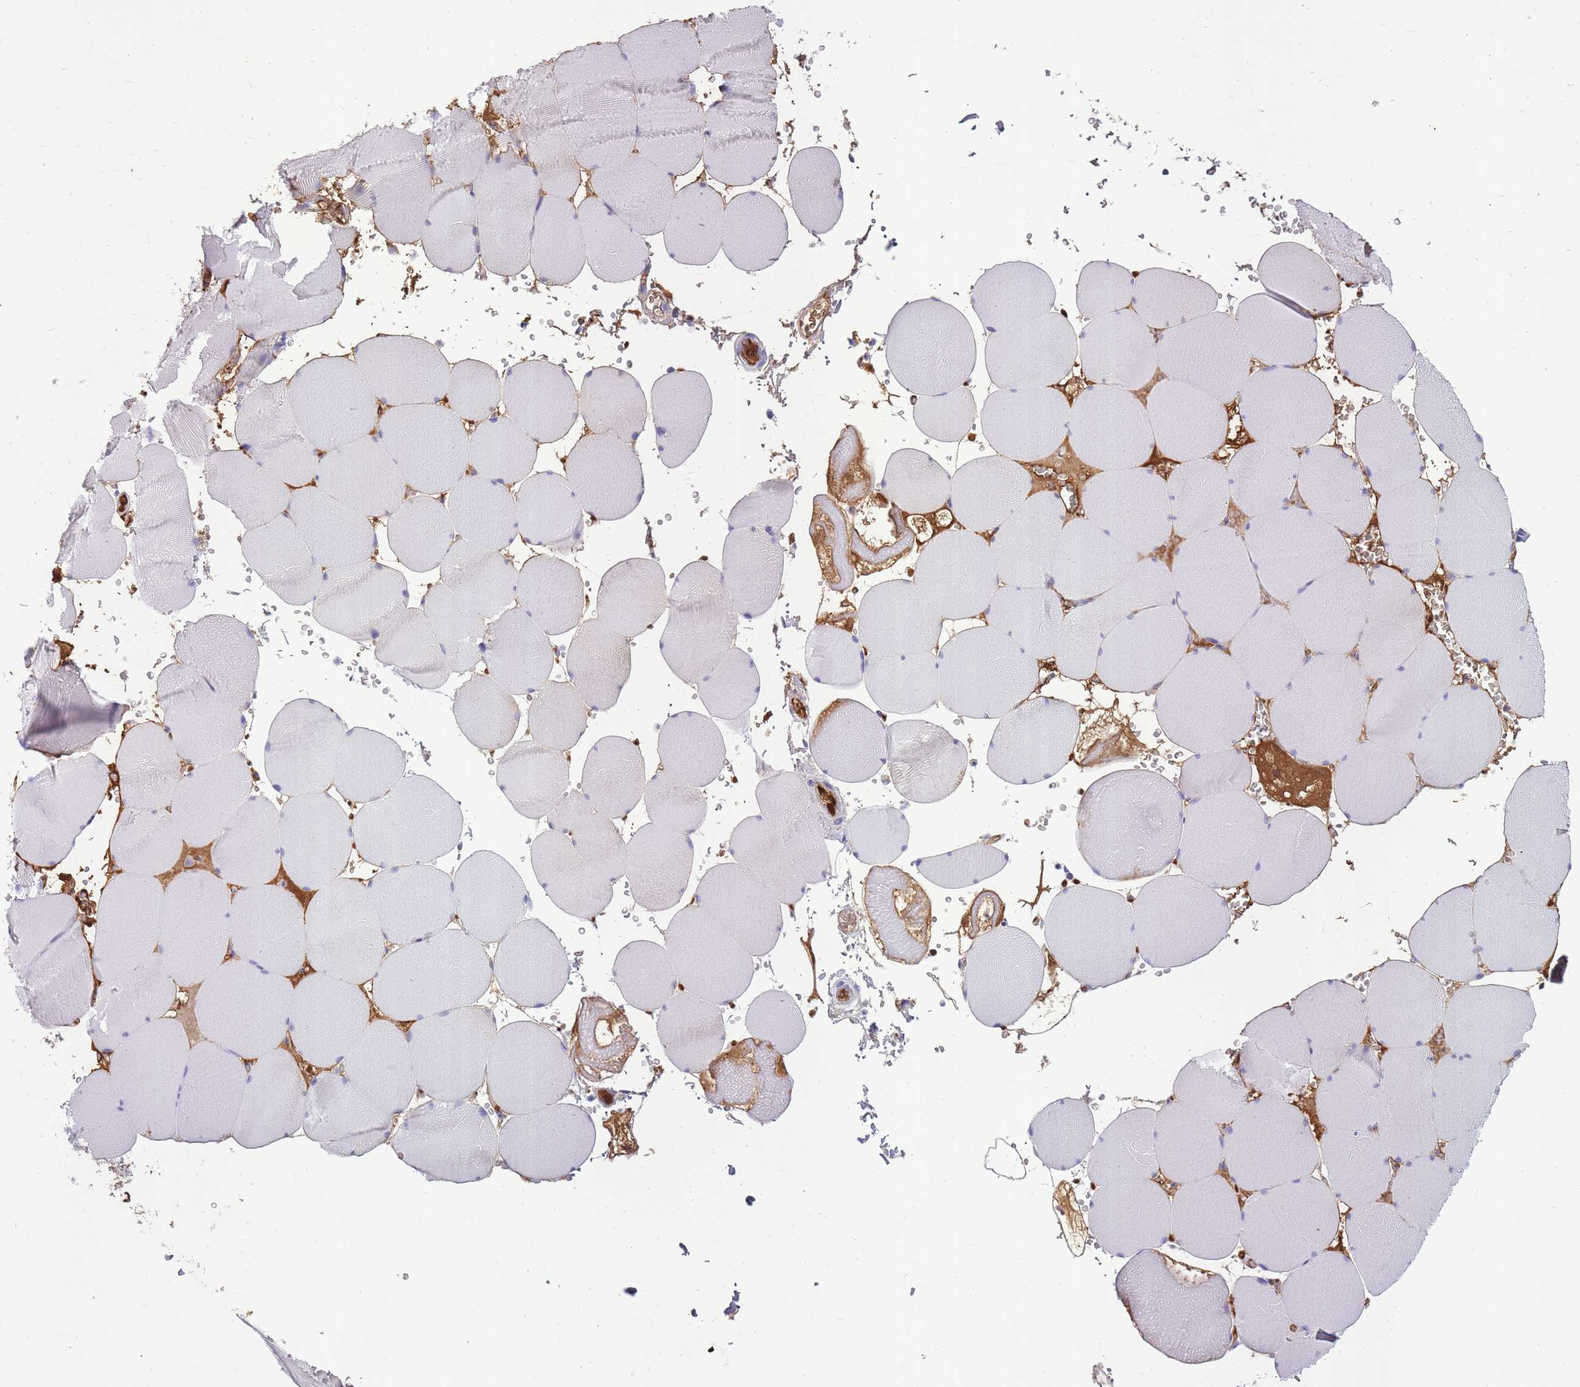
{"staining": {"intensity": "negative", "quantity": "none", "location": "none"}, "tissue": "skeletal muscle", "cell_type": "Myocytes", "image_type": "normal", "snomed": [{"axis": "morphology", "description": "Normal tissue, NOS"}, {"axis": "topography", "description": "Skeletal muscle"}, {"axis": "topography", "description": "Head-Neck"}], "caption": "Immunohistochemical staining of unremarkable human skeletal muscle shows no significant positivity in myocytes. (DAB immunohistochemistry (IHC) visualized using brightfield microscopy, high magnification).", "gene": "IGKV1", "patient": {"sex": "male", "age": 66}}